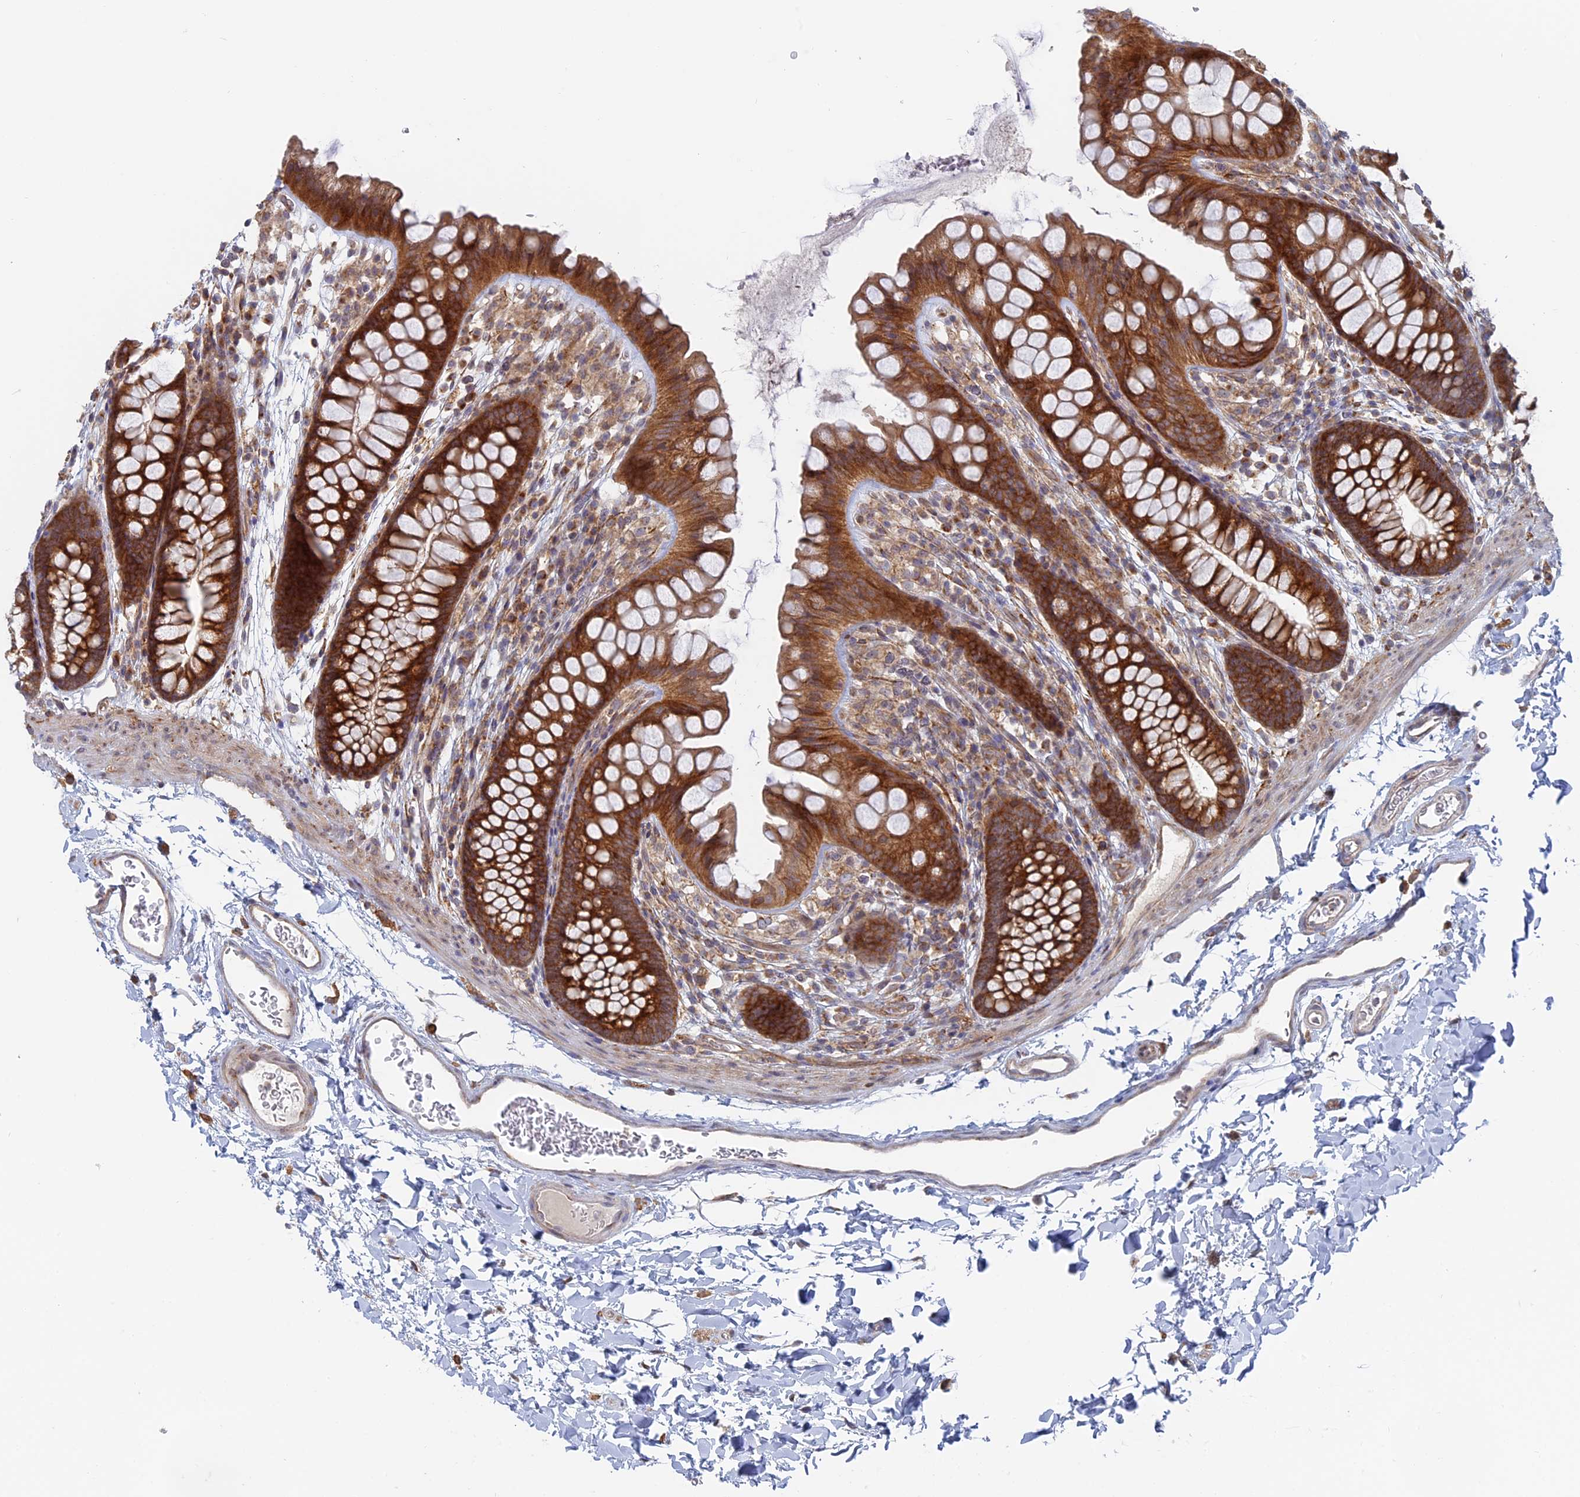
{"staining": {"intensity": "weak", "quantity": ">75%", "location": "cytoplasmic/membranous"}, "tissue": "colon", "cell_type": "Endothelial cells", "image_type": "normal", "snomed": [{"axis": "morphology", "description": "Normal tissue, NOS"}, {"axis": "topography", "description": "Colon"}], "caption": "Endothelial cells show low levels of weak cytoplasmic/membranous staining in about >75% of cells in benign human colon.", "gene": "TBC1D30", "patient": {"sex": "female", "age": 62}}